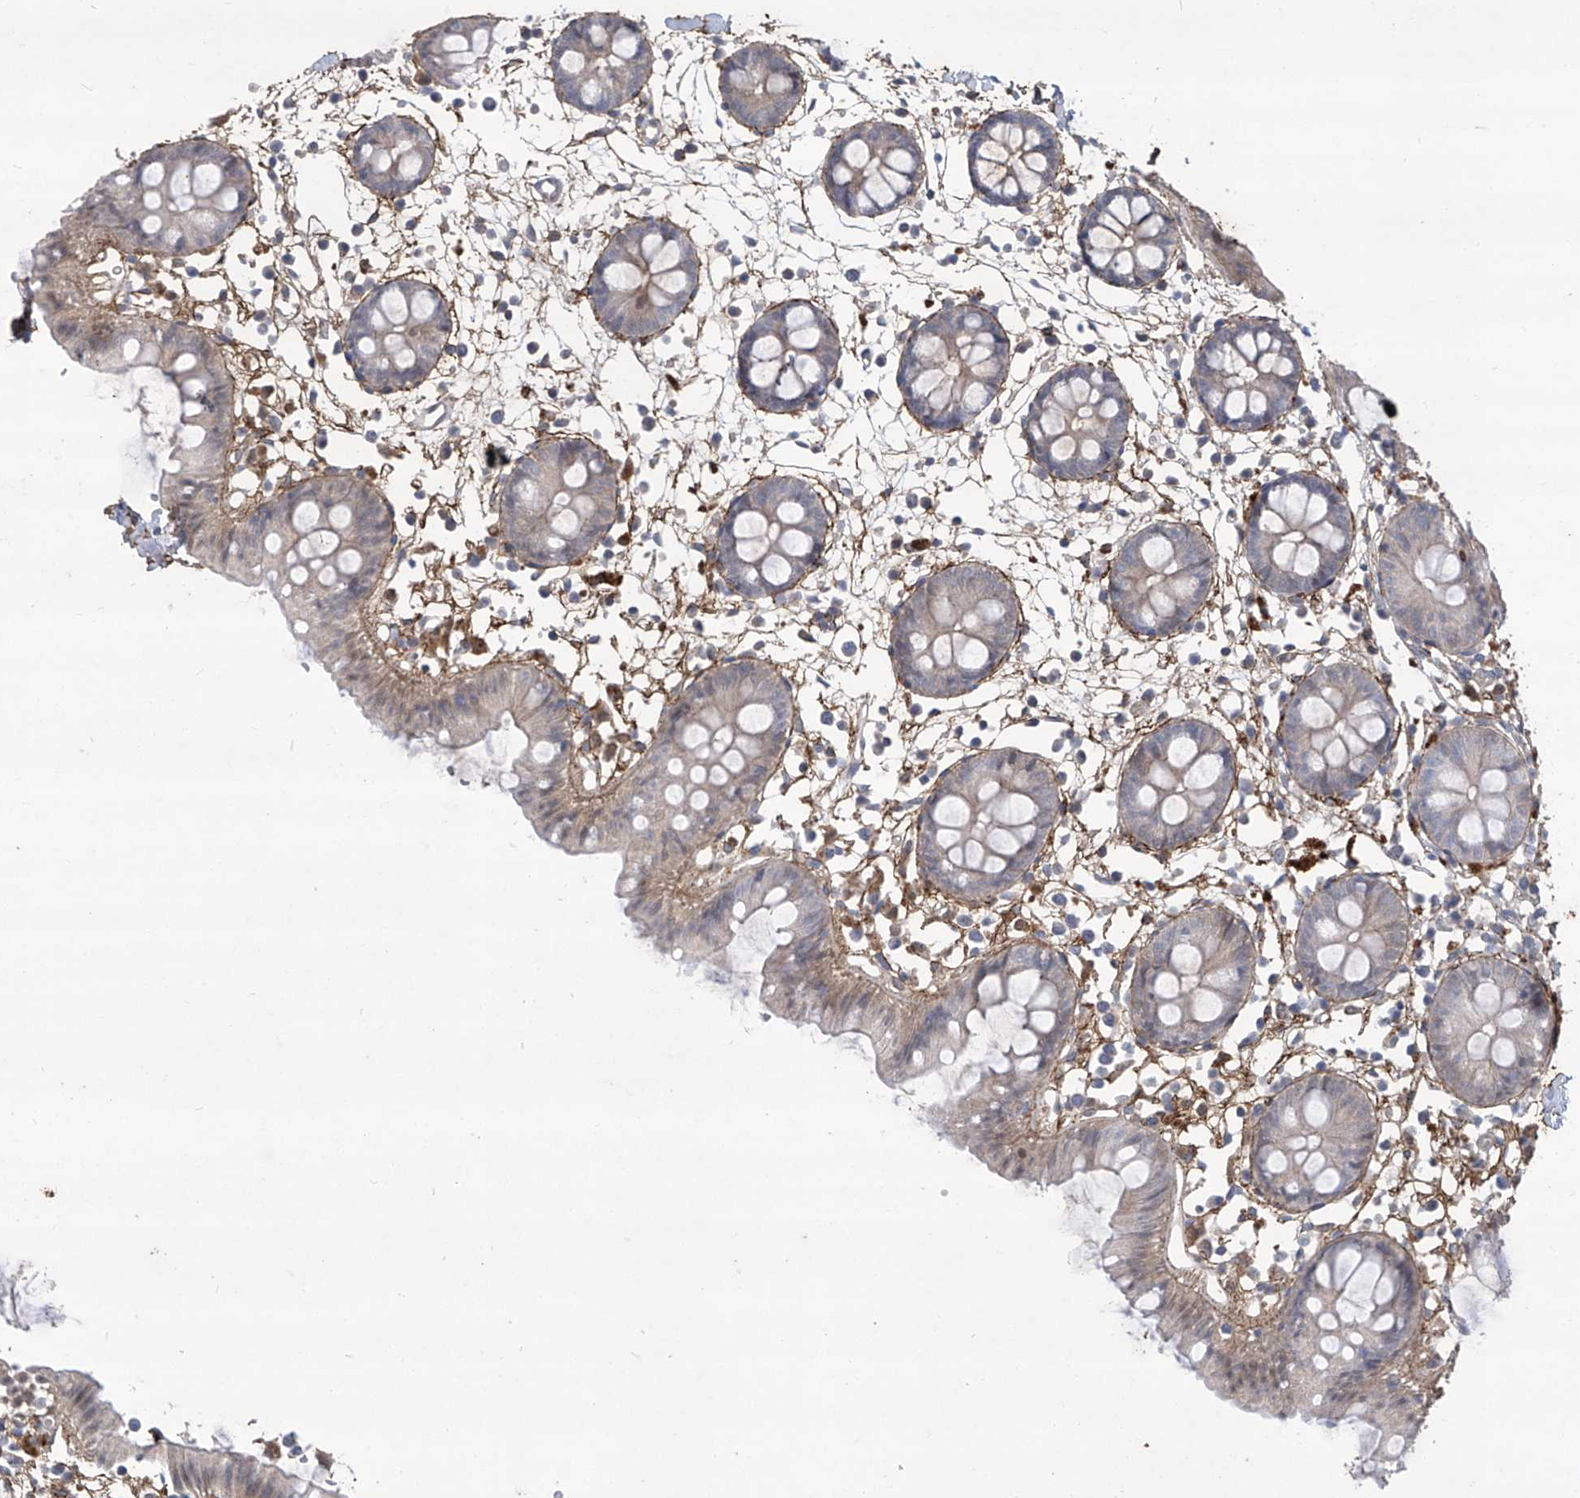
{"staining": {"intensity": "moderate", "quantity": ">75%", "location": "cytoplasmic/membranous"}, "tissue": "colon", "cell_type": "Endothelial cells", "image_type": "normal", "snomed": [{"axis": "morphology", "description": "Normal tissue, NOS"}, {"axis": "topography", "description": "Colon"}], "caption": "A high-resolution micrograph shows immunohistochemistry staining of normal colon, which displays moderate cytoplasmic/membranous staining in about >75% of endothelial cells.", "gene": "TXNIP", "patient": {"sex": "male", "age": 56}}